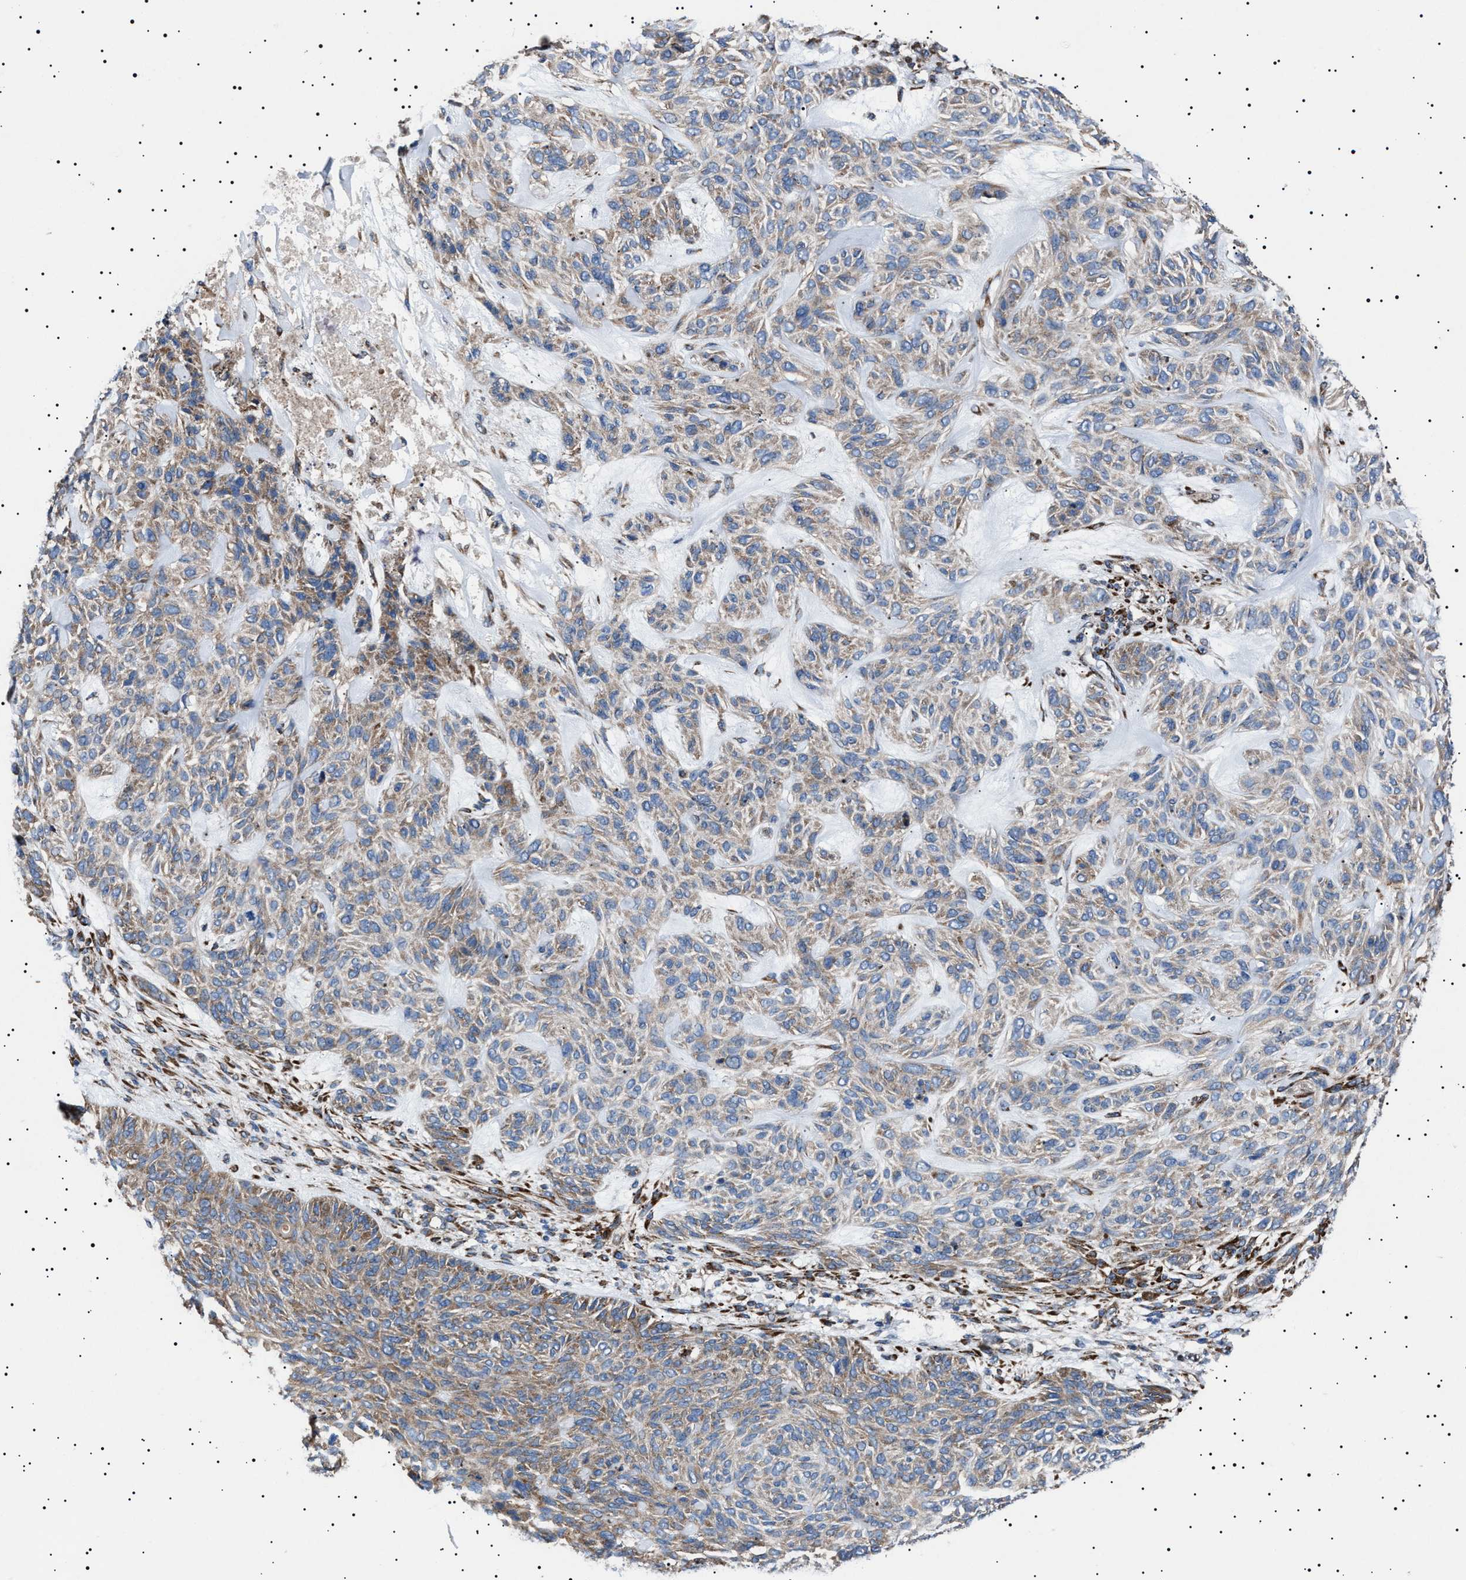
{"staining": {"intensity": "weak", "quantity": ">75%", "location": "cytoplasmic/membranous"}, "tissue": "skin cancer", "cell_type": "Tumor cells", "image_type": "cancer", "snomed": [{"axis": "morphology", "description": "Basal cell carcinoma"}, {"axis": "topography", "description": "Skin"}], "caption": "Immunohistochemical staining of human skin cancer shows weak cytoplasmic/membranous protein expression in about >75% of tumor cells.", "gene": "TOP1MT", "patient": {"sex": "male", "age": 55}}